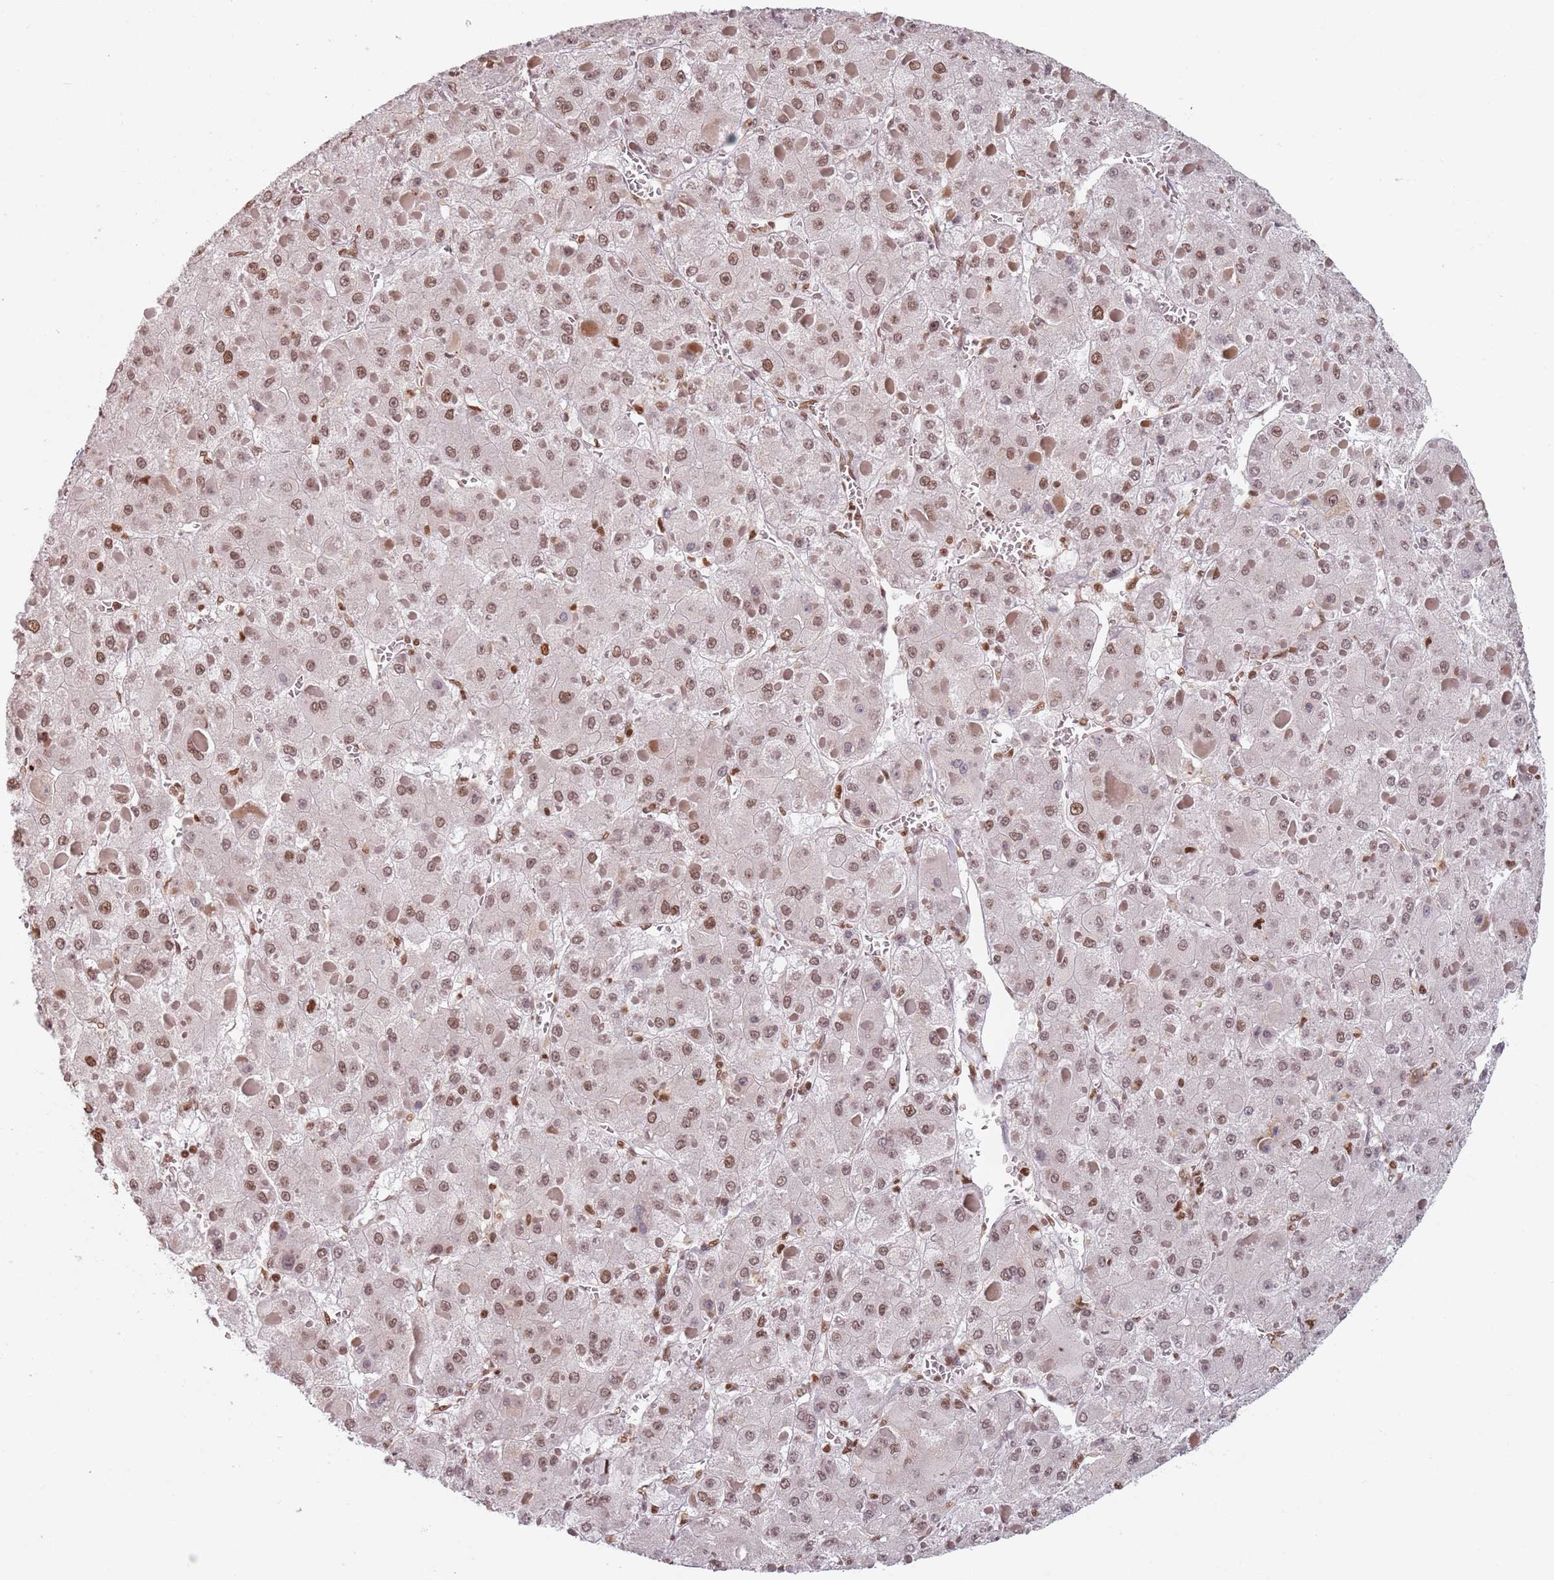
{"staining": {"intensity": "moderate", "quantity": ">75%", "location": "cytoplasmic/membranous,nuclear"}, "tissue": "liver cancer", "cell_type": "Tumor cells", "image_type": "cancer", "snomed": [{"axis": "morphology", "description": "Carcinoma, Hepatocellular, NOS"}, {"axis": "topography", "description": "Liver"}], "caption": "The micrograph shows immunohistochemical staining of liver cancer (hepatocellular carcinoma). There is moderate cytoplasmic/membranous and nuclear positivity is identified in approximately >75% of tumor cells.", "gene": "NUP50", "patient": {"sex": "female", "age": 73}}